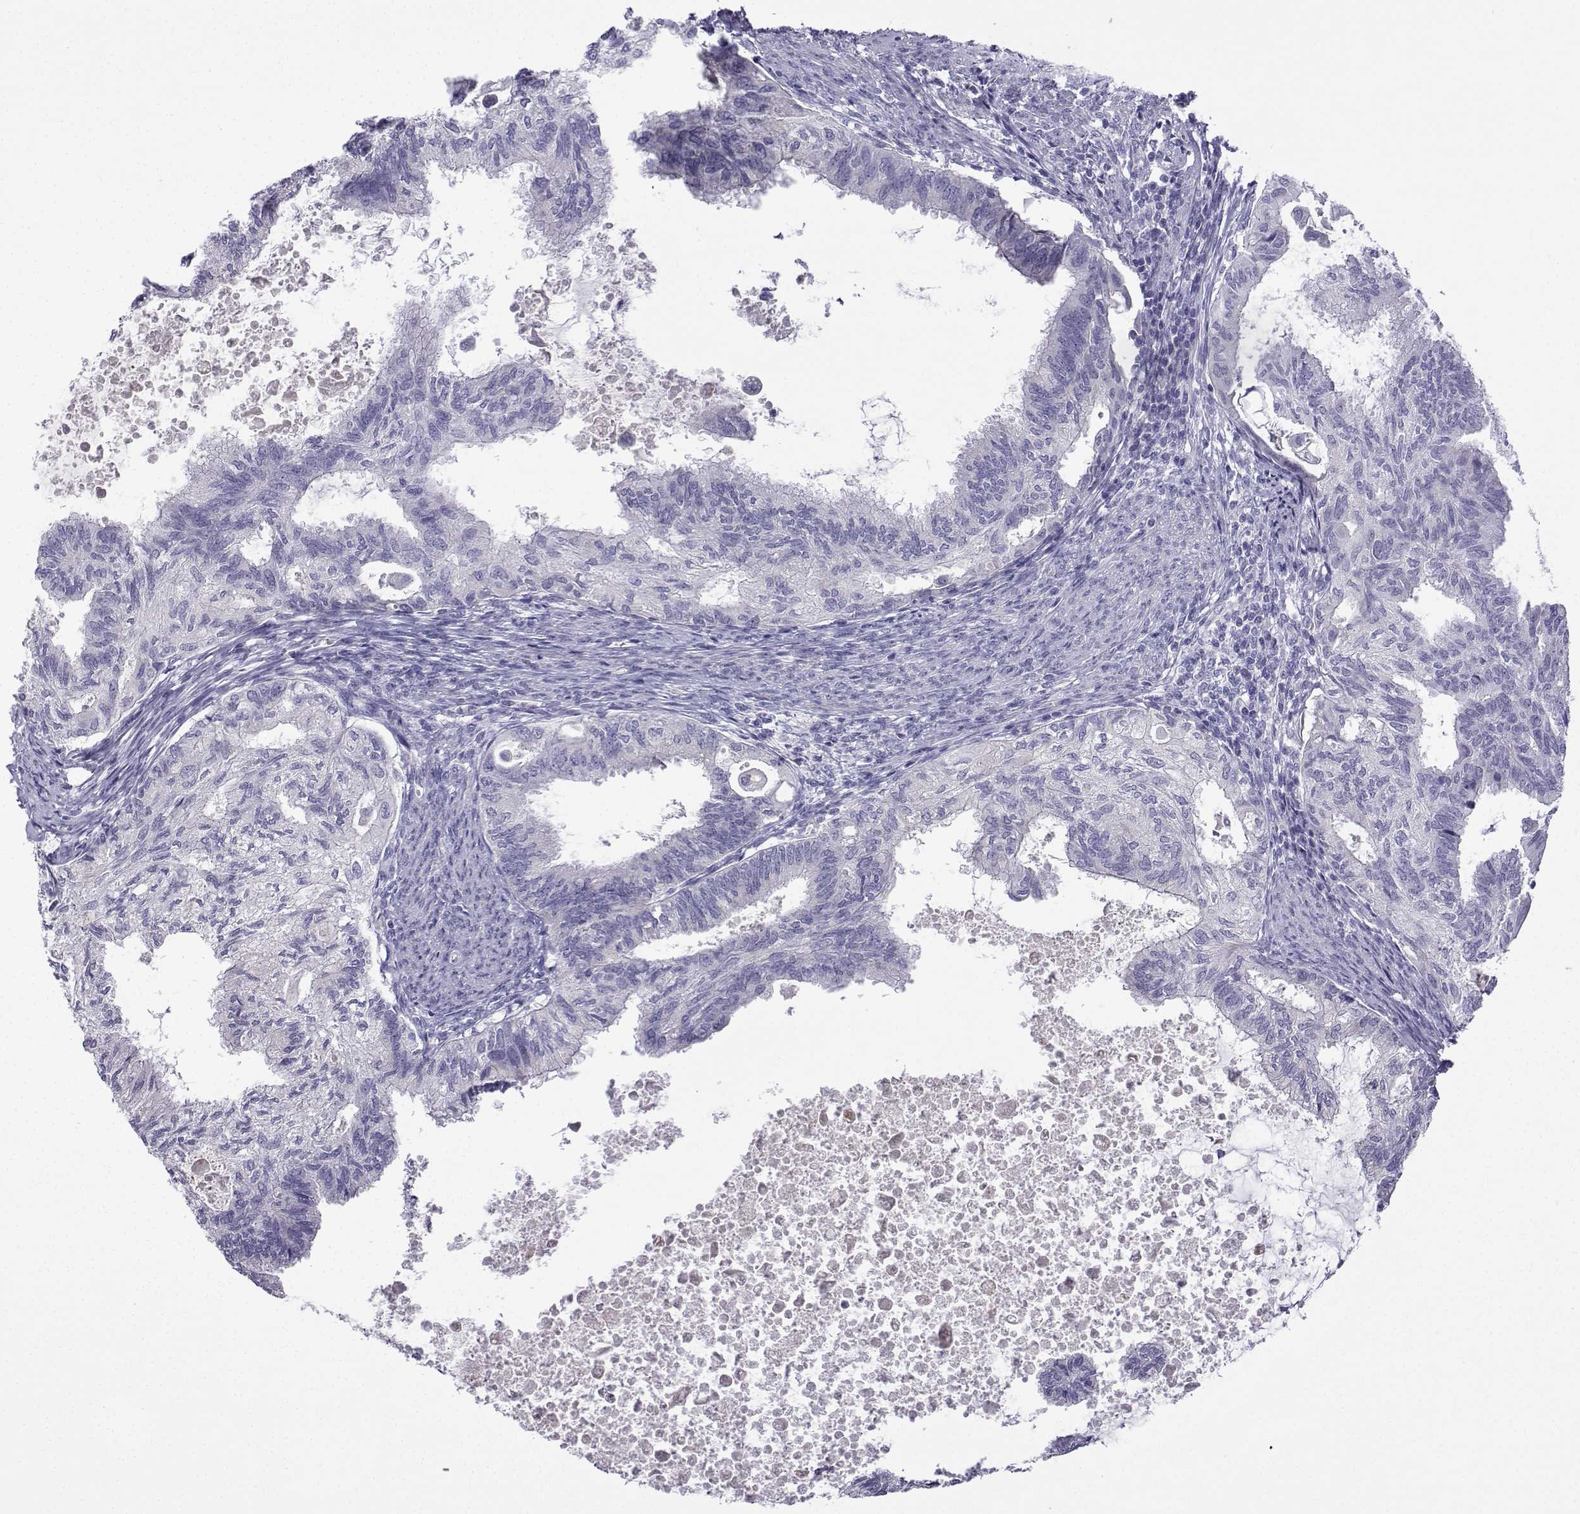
{"staining": {"intensity": "negative", "quantity": "none", "location": "none"}, "tissue": "endometrial cancer", "cell_type": "Tumor cells", "image_type": "cancer", "snomed": [{"axis": "morphology", "description": "Adenocarcinoma, NOS"}, {"axis": "topography", "description": "Endometrium"}], "caption": "The immunohistochemistry histopathology image has no significant positivity in tumor cells of endometrial adenocarcinoma tissue.", "gene": "SPACA7", "patient": {"sex": "female", "age": 86}}